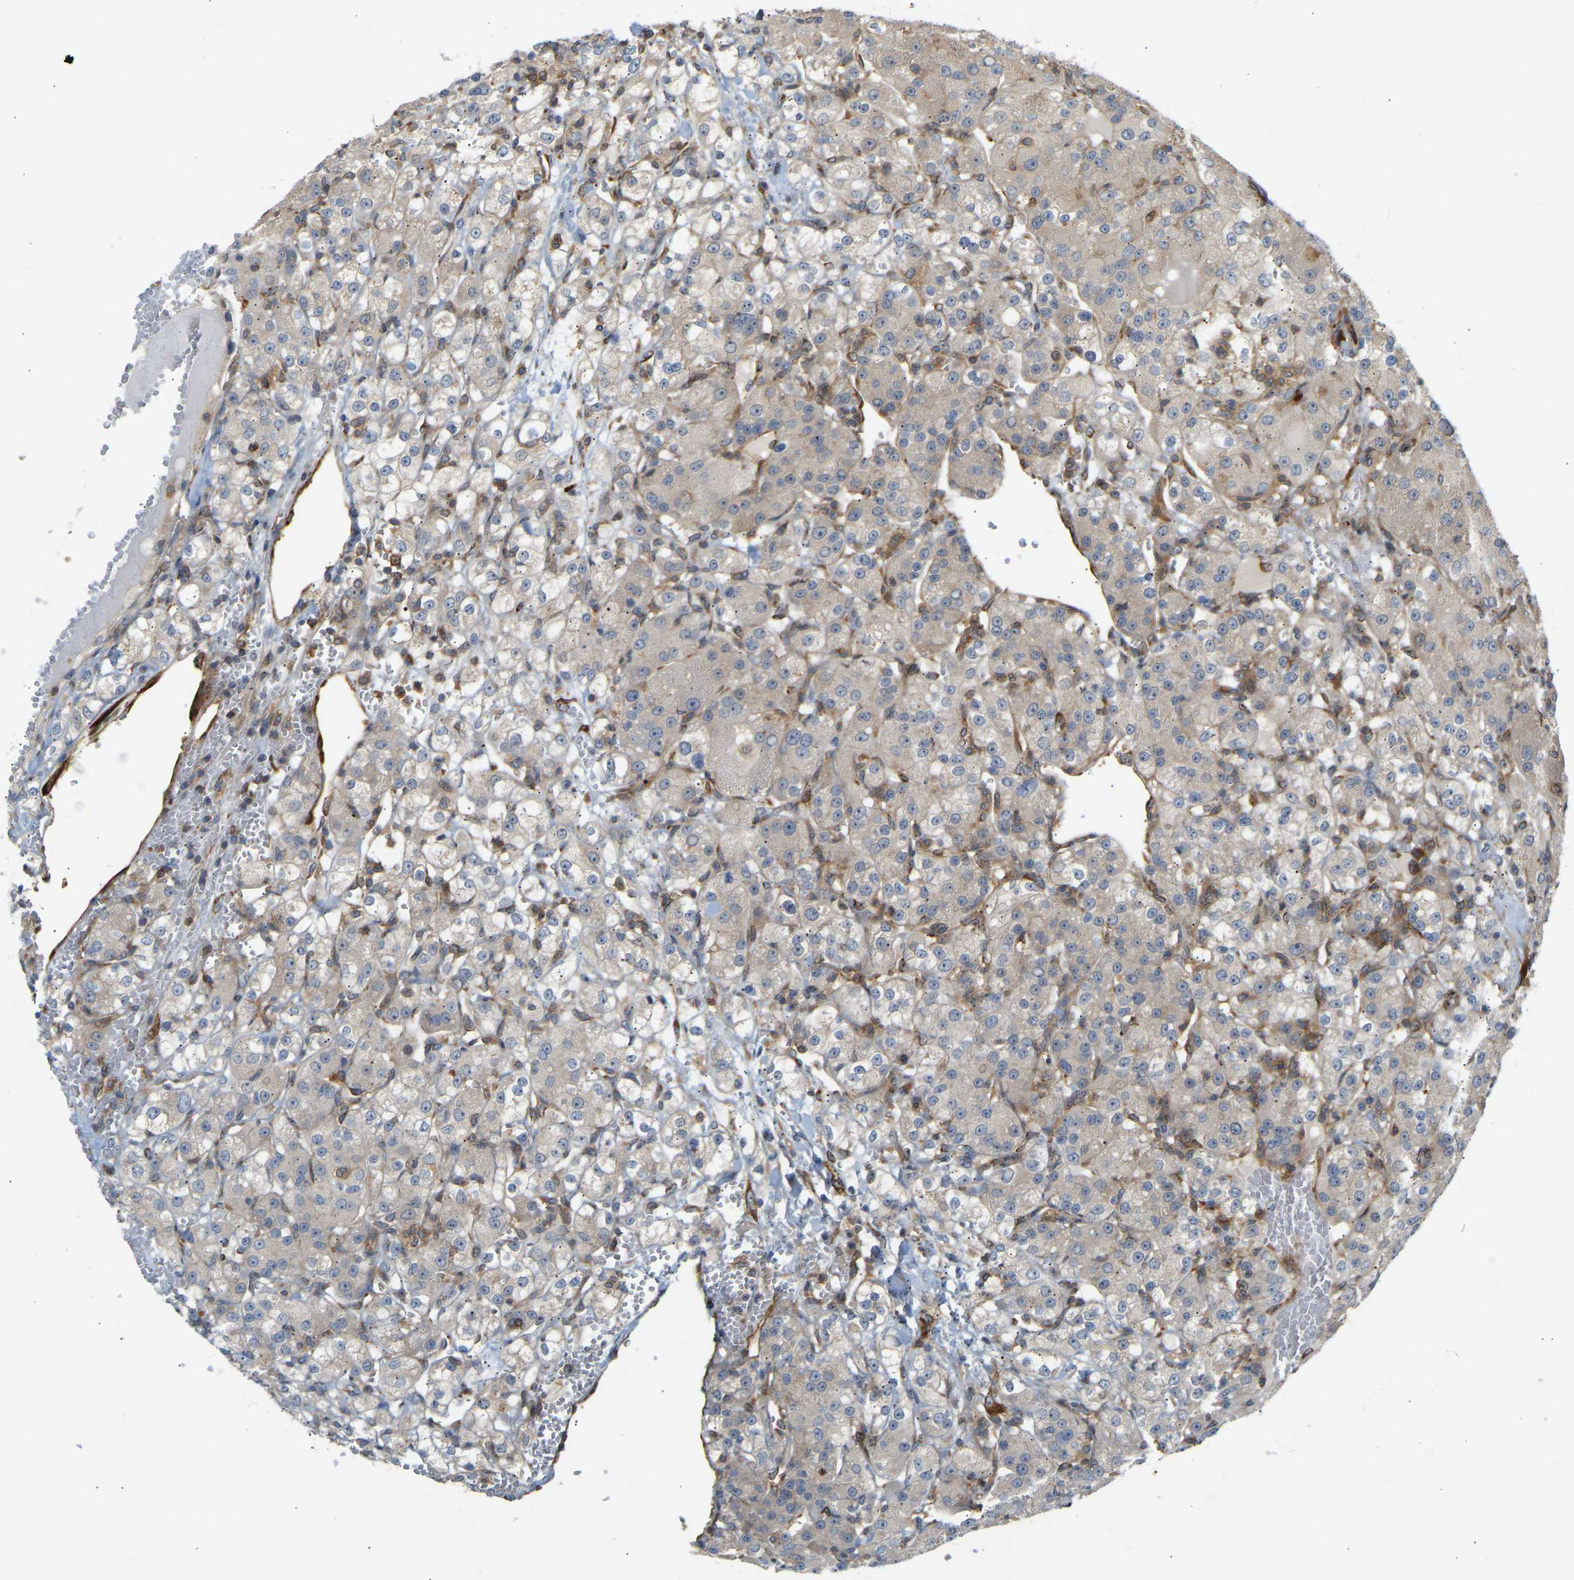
{"staining": {"intensity": "weak", "quantity": "<25%", "location": "cytoplasmic/membranous"}, "tissue": "renal cancer", "cell_type": "Tumor cells", "image_type": "cancer", "snomed": [{"axis": "morphology", "description": "Normal tissue, NOS"}, {"axis": "morphology", "description": "Adenocarcinoma, NOS"}, {"axis": "topography", "description": "Kidney"}], "caption": "There is no significant staining in tumor cells of adenocarcinoma (renal).", "gene": "PLCG2", "patient": {"sex": "male", "age": 61}}